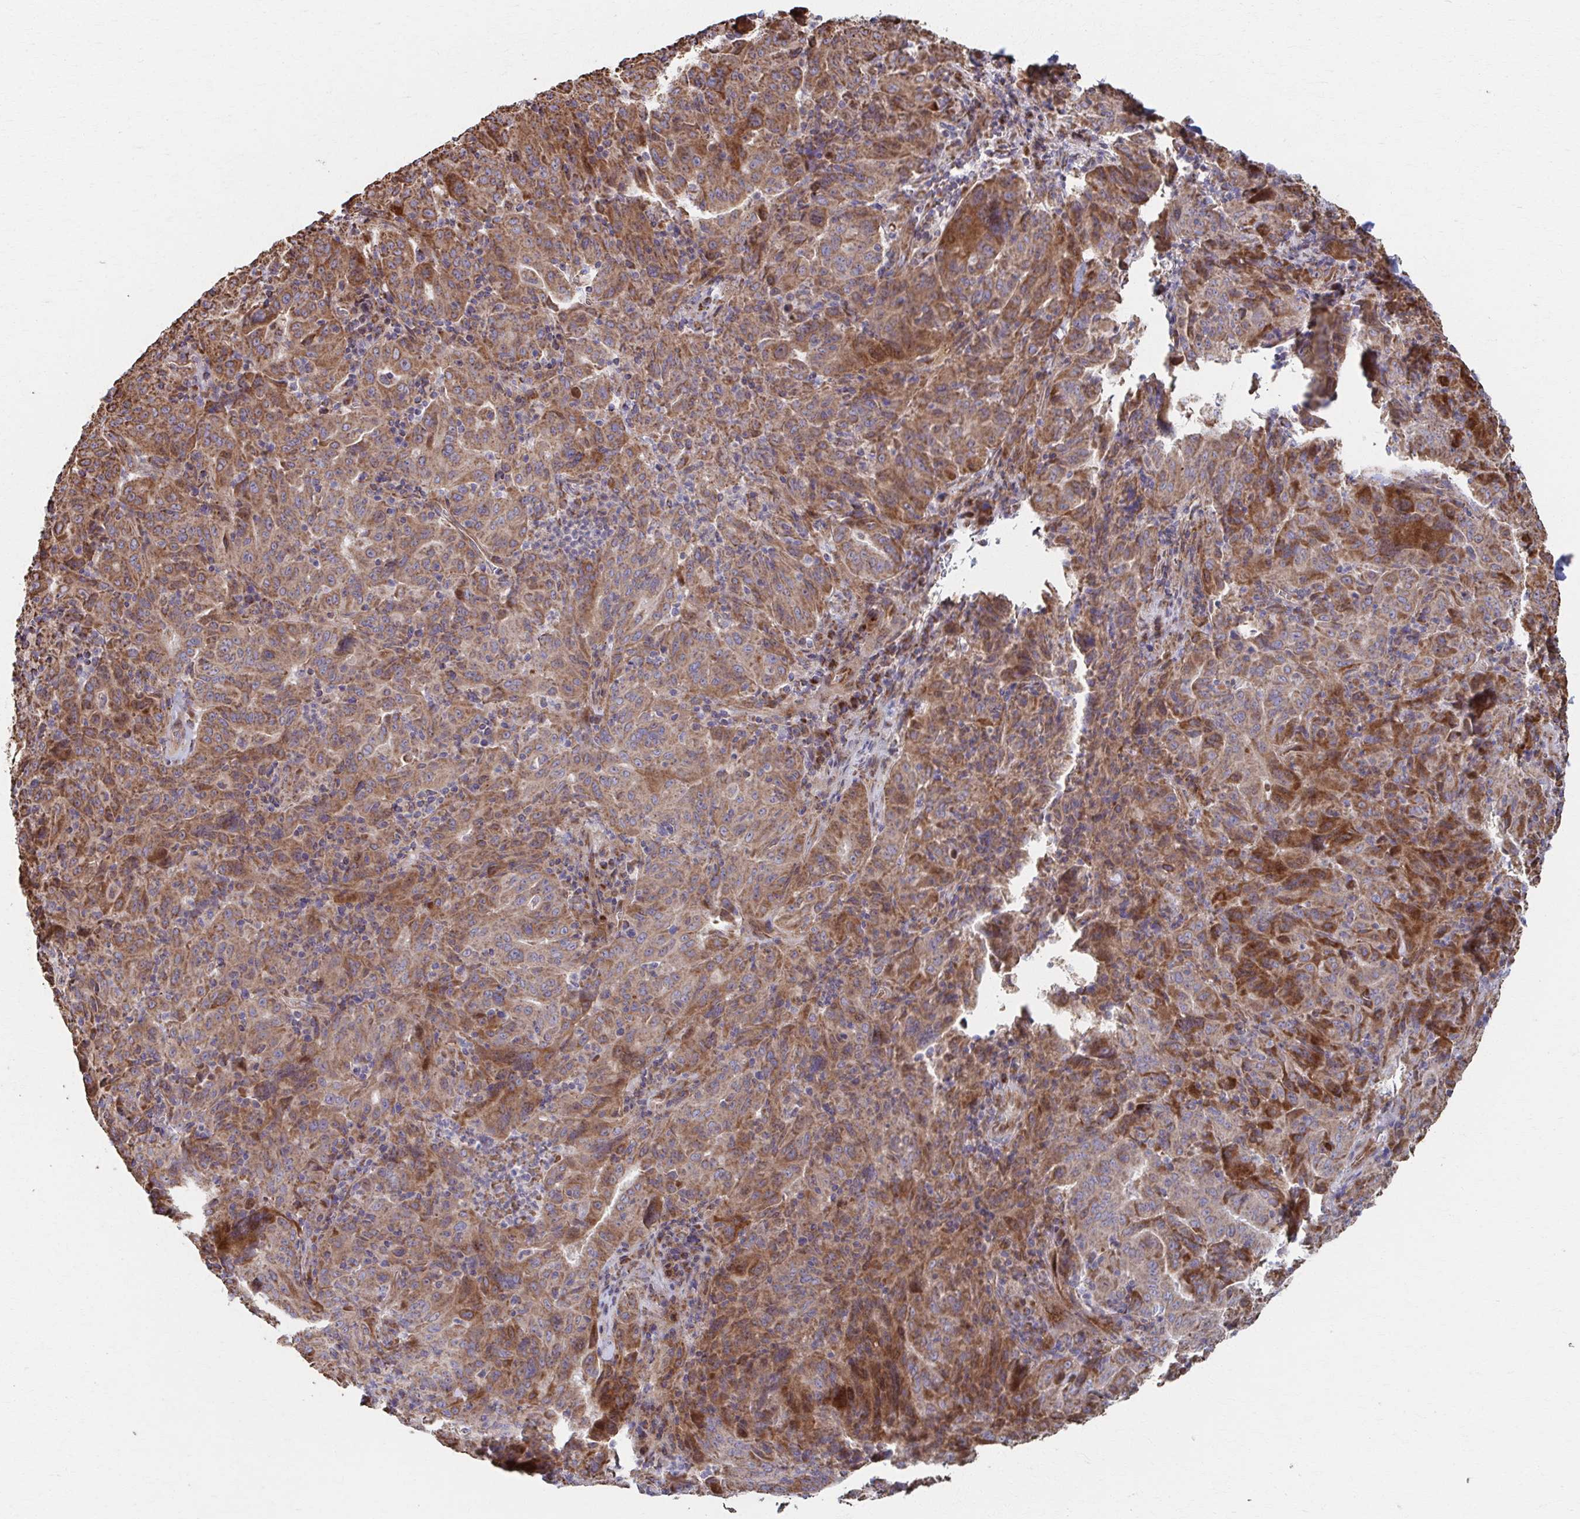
{"staining": {"intensity": "moderate", "quantity": ">75%", "location": "cytoplasmic/membranous"}, "tissue": "pancreatic cancer", "cell_type": "Tumor cells", "image_type": "cancer", "snomed": [{"axis": "morphology", "description": "Adenocarcinoma, NOS"}, {"axis": "topography", "description": "Pancreas"}], "caption": "Pancreatic cancer tissue exhibits moderate cytoplasmic/membranous staining in approximately >75% of tumor cells", "gene": "SAT1", "patient": {"sex": "male", "age": 63}}